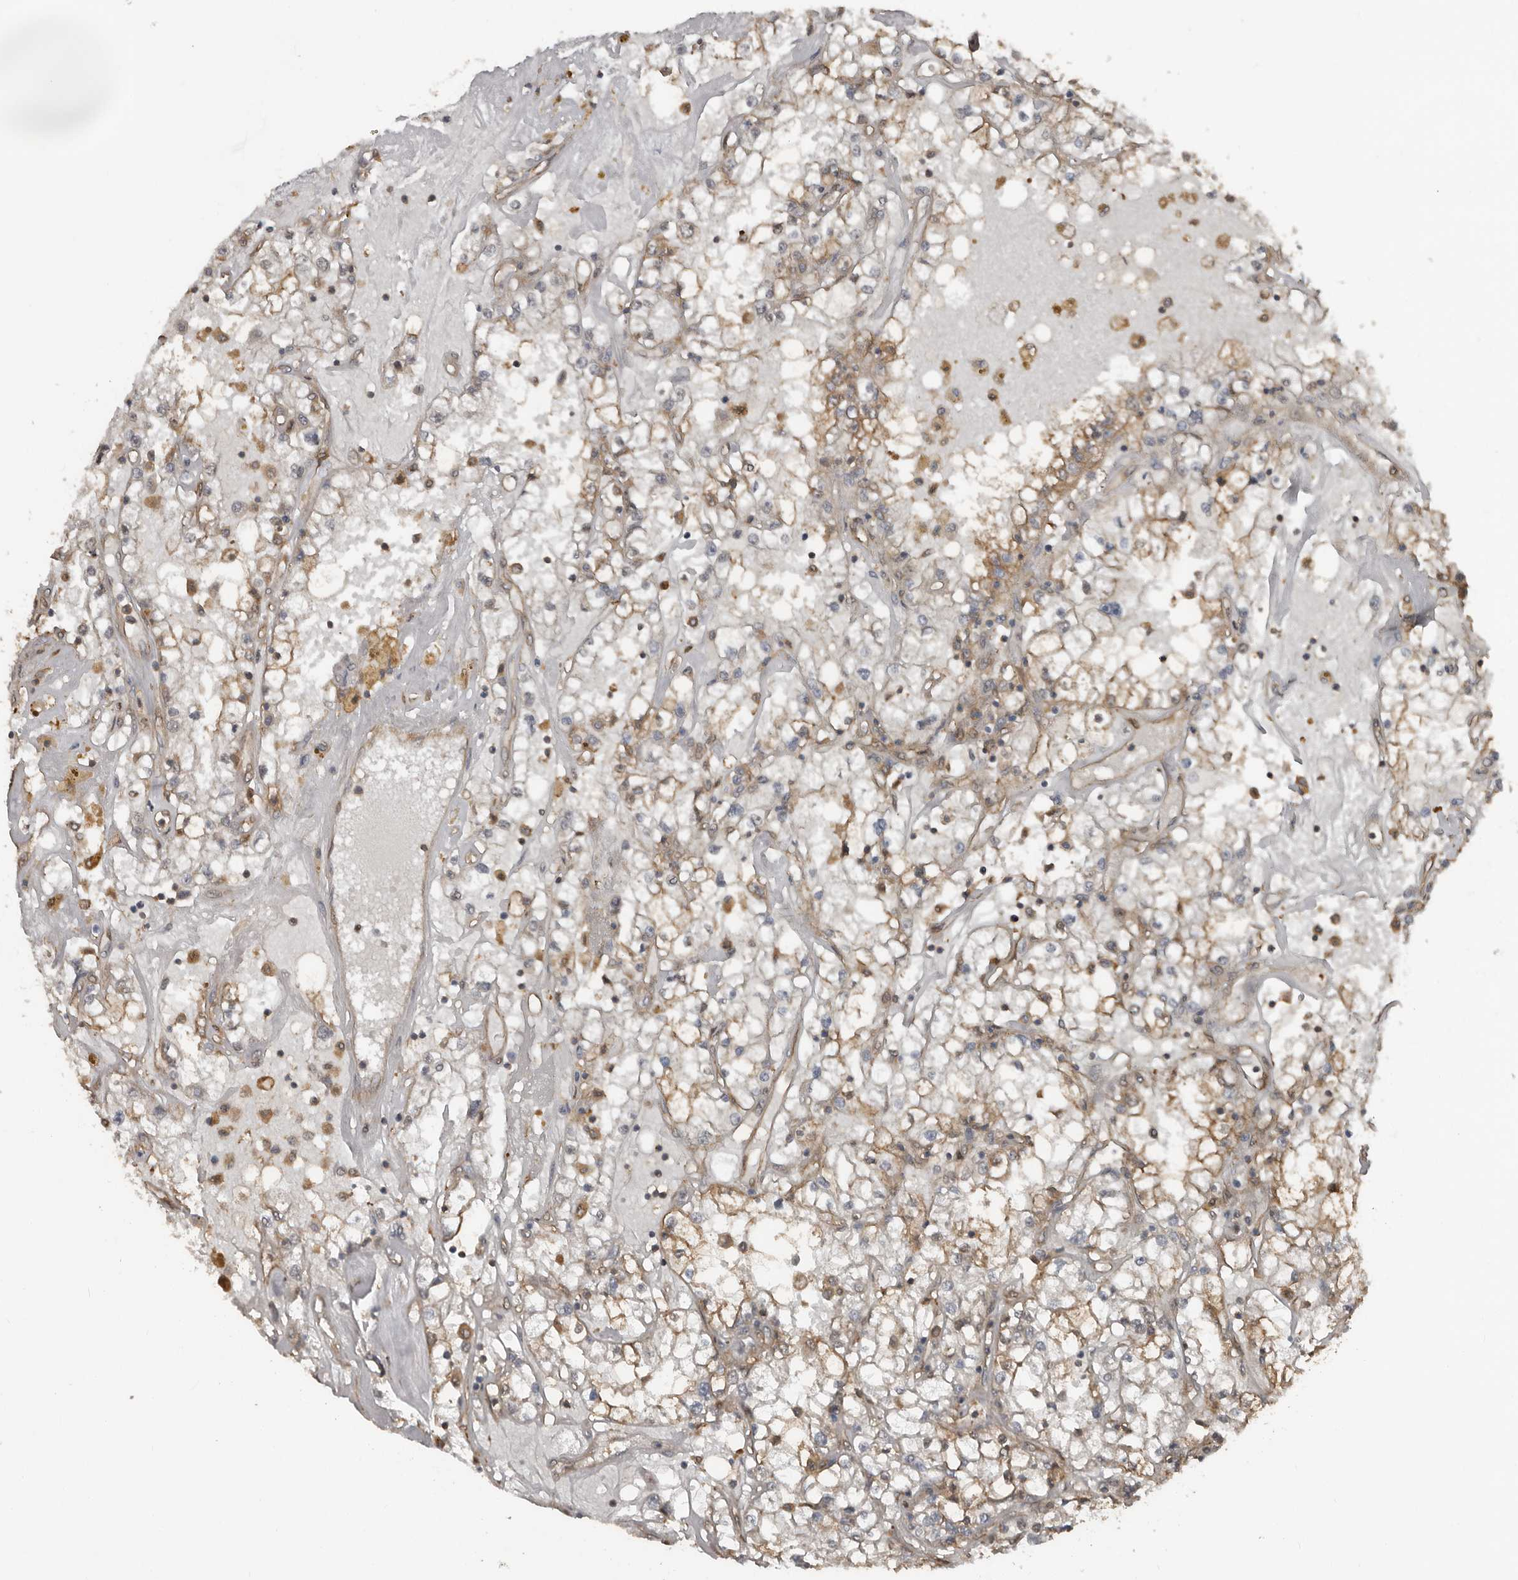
{"staining": {"intensity": "weak", "quantity": ">75%", "location": "cytoplasmic/membranous"}, "tissue": "renal cancer", "cell_type": "Tumor cells", "image_type": "cancer", "snomed": [{"axis": "morphology", "description": "Adenocarcinoma, NOS"}, {"axis": "topography", "description": "Kidney"}], "caption": "IHC image of human adenocarcinoma (renal) stained for a protein (brown), which shows low levels of weak cytoplasmic/membranous staining in approximately >75% of tumor cells.", "gene": "EXOC3L1", "patient": {"sex": "male", "age": 56}}